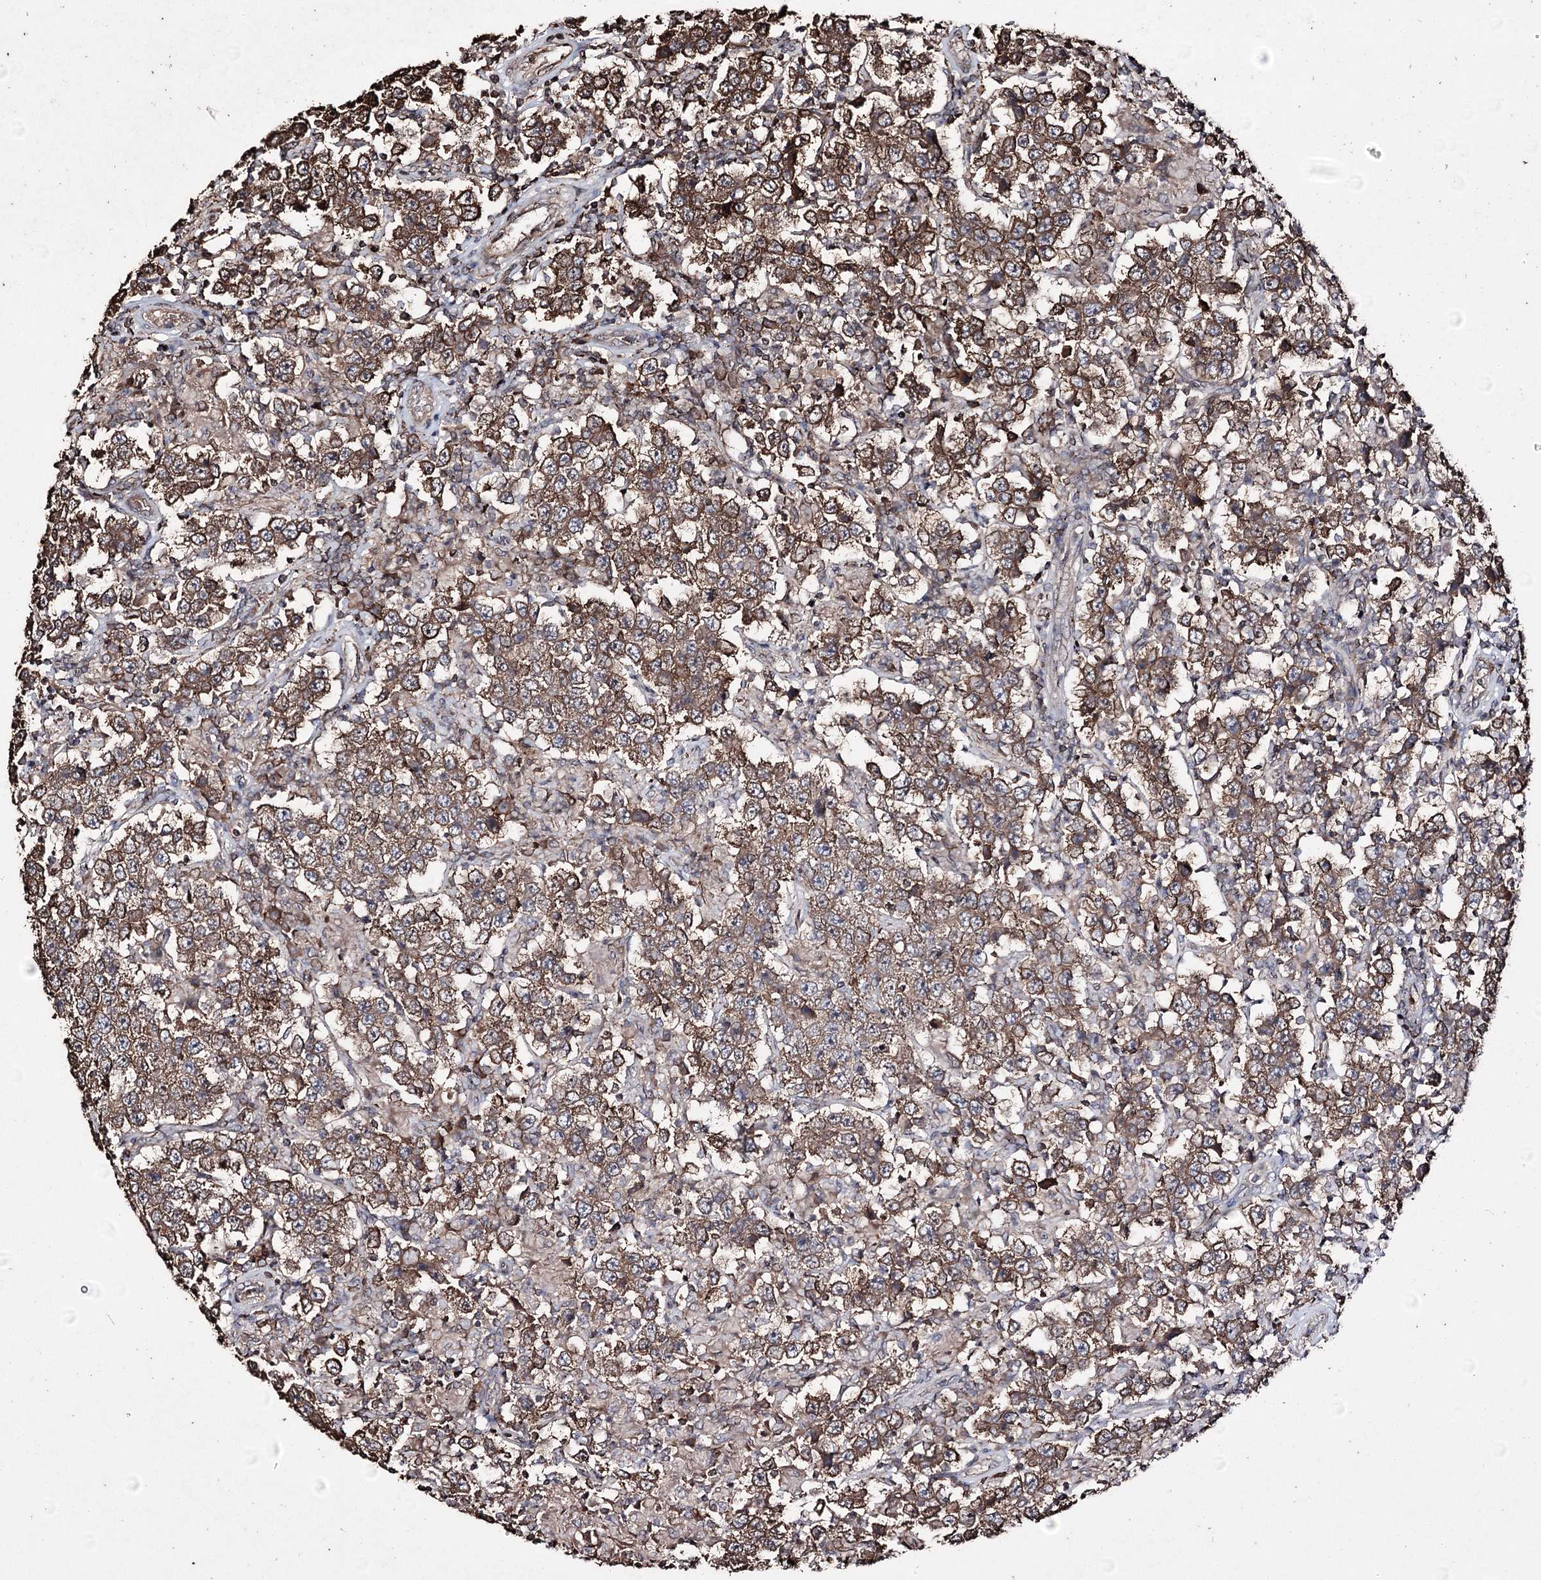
{"staining": {"intensity": "moderate", "quantity": ">75%", "location": "cytoplasmic/membranous"}, "tissue": "testis cancer", "cell_type": "Tumor cells", "image_type": "cancer", "snomed": [{"axis": "morphology", "description": "Normal tissue, NOS"}, {"axis": "morphology", "description": "Urothelial carcinoma, High grade"}, {"axis": "morphology", "description": "Seminoma, NOS"}, {"axis": "morphology", "description": "Carcinoma, Embryonal, NOS"}, {"axis": "topography", "description": "Urinary bladder"}, {"axis": "topography", "description": "Testis"}], "caption": "Seminoma (testis) stained for a protein (brown) demonstrates moderate cytoplasmic/membranous positive staining in approximately >75% of tumor cells.", "gene": "ZNF662", "patient": {"sex": "male", "age": 41}}